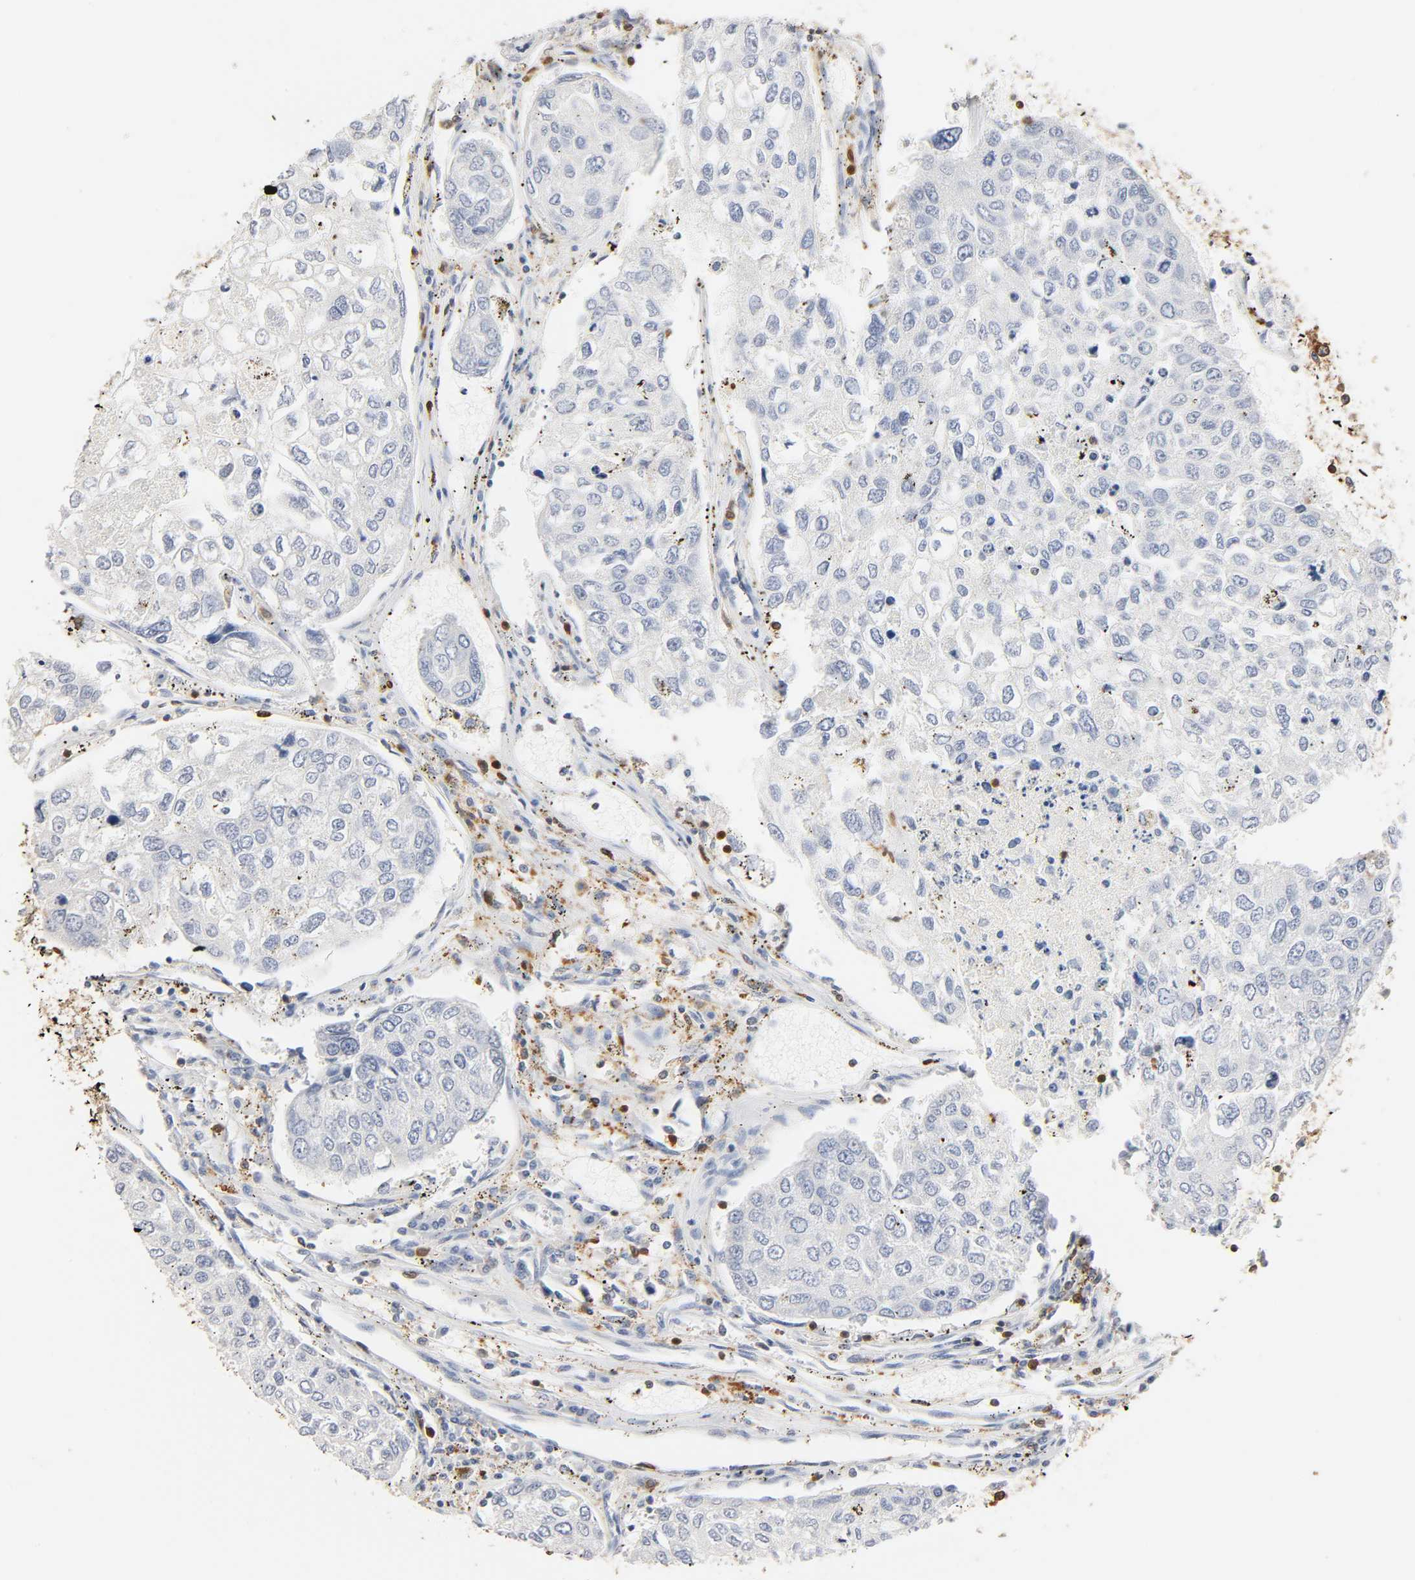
{"staining": {"intensity": "negative", "quantity": "none", "location": "none"}, "tissue": "urothelial cancer", "cell_type": "Tumor cells", "image_type": "cancer", "snomed": [{"axis": "morphology", "description": "Urothelial carcinoma, High grade"}, {"axis": "topography", "description": "Lymph node"}, {"axis": "topography", "description": "Urinary bladder"}], "caption": "IHC of urothelial cancer shows no staining in tumor cells.", "gene": "BIN1", "patient": {"sex": "male", "age": 51}}